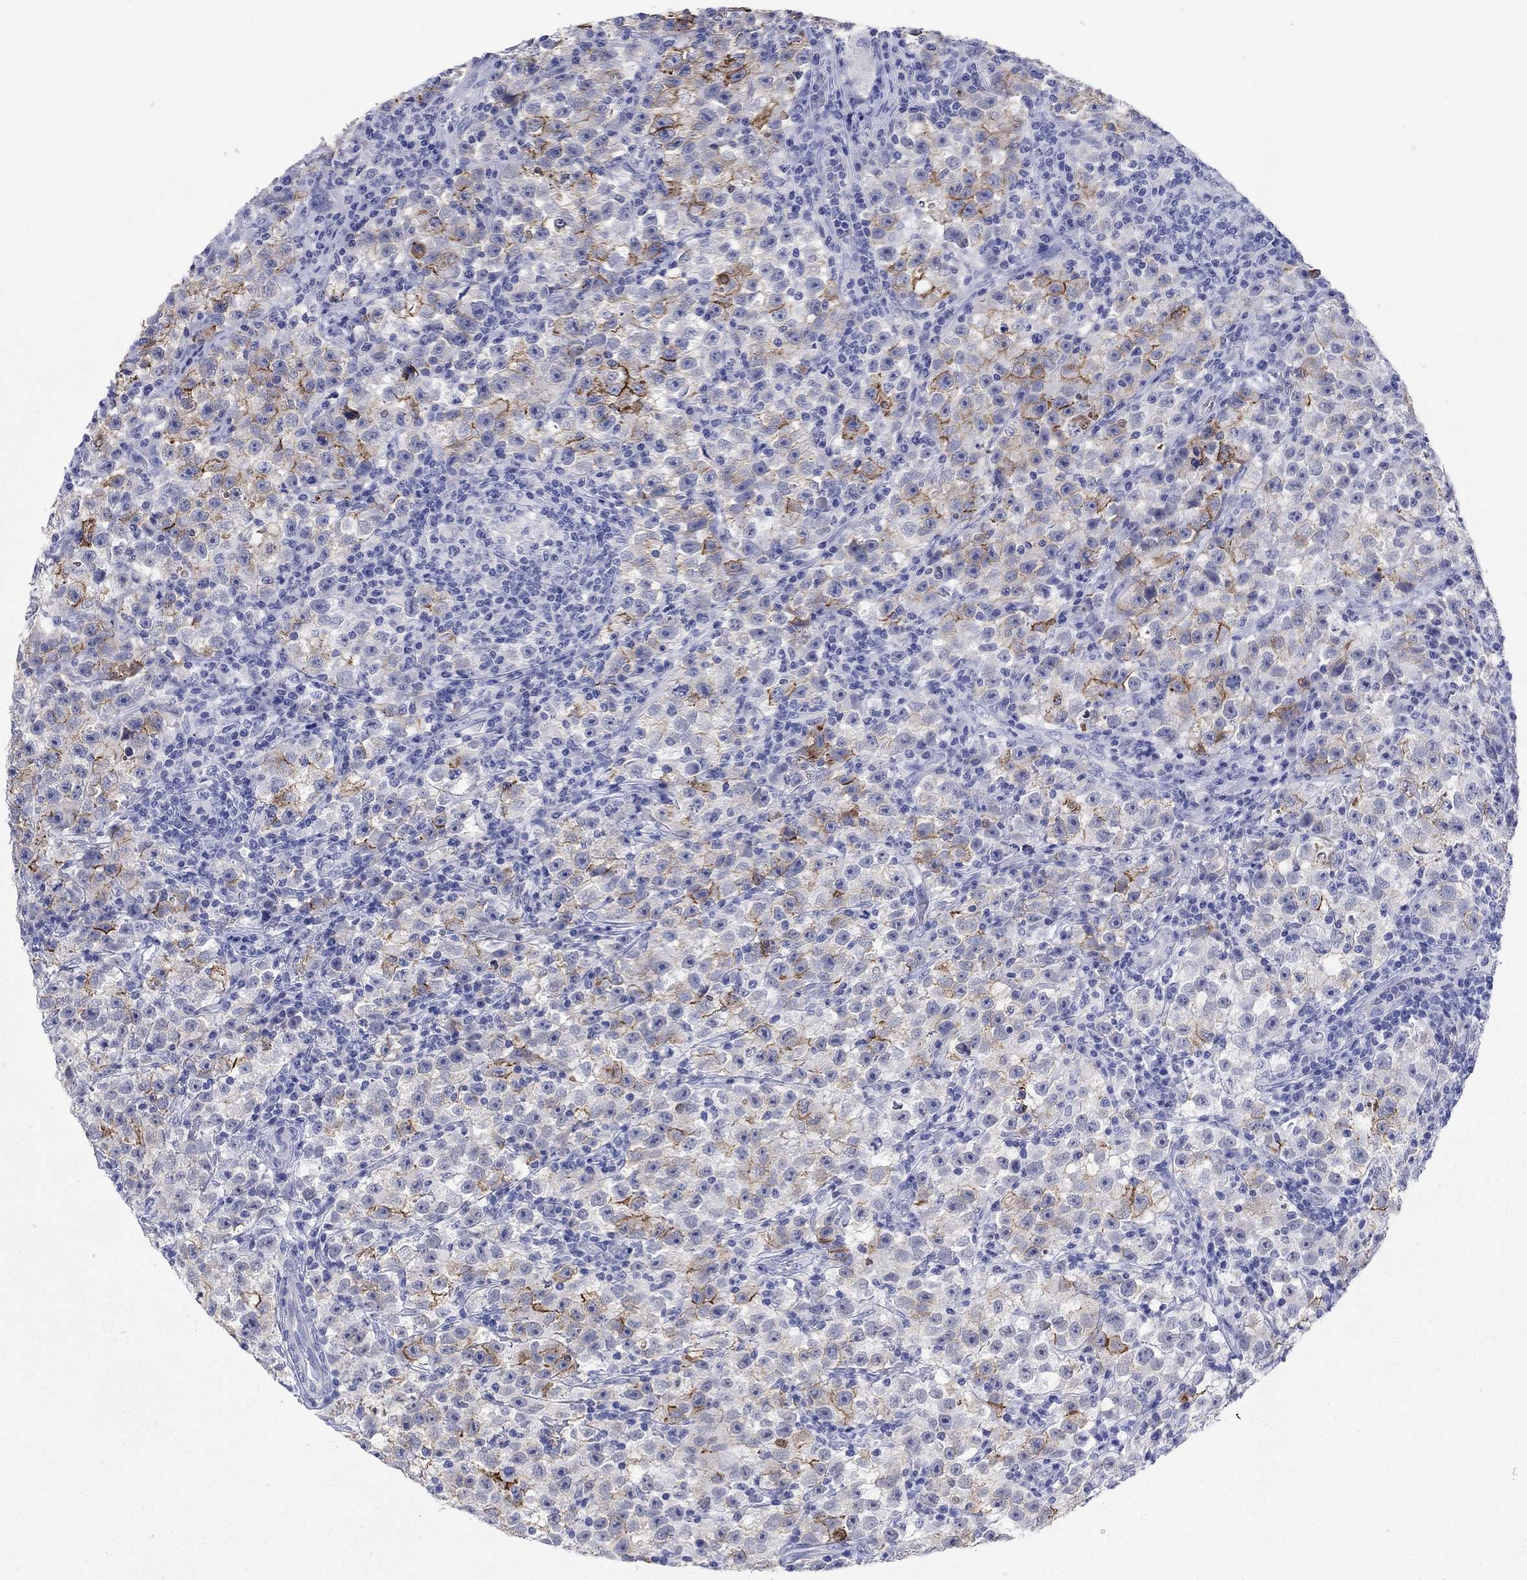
{"staining": {"intensity": "strong", "quantity": "25%-75%", "location": "cytoplasmic/membranous"}, "tissue": "testis cancer", "cell_type": "Tumor cells", "image_type": "cancer", "snomed": [{"axis": "morphology", "description": "Seminoma, NOS"}, {"axis": "topography", "description": "Testis"}], "caption": "Immunohistochemistry photomicrograph of testis cancer (seminoma) stained for a protein (brown), which displays high levels of strong cytoplasmic/membranous positivity in approximately 25%-75% of tumor cells.", "gene": "ERICH3", "patient": {"sex": "male", "age": 22}}